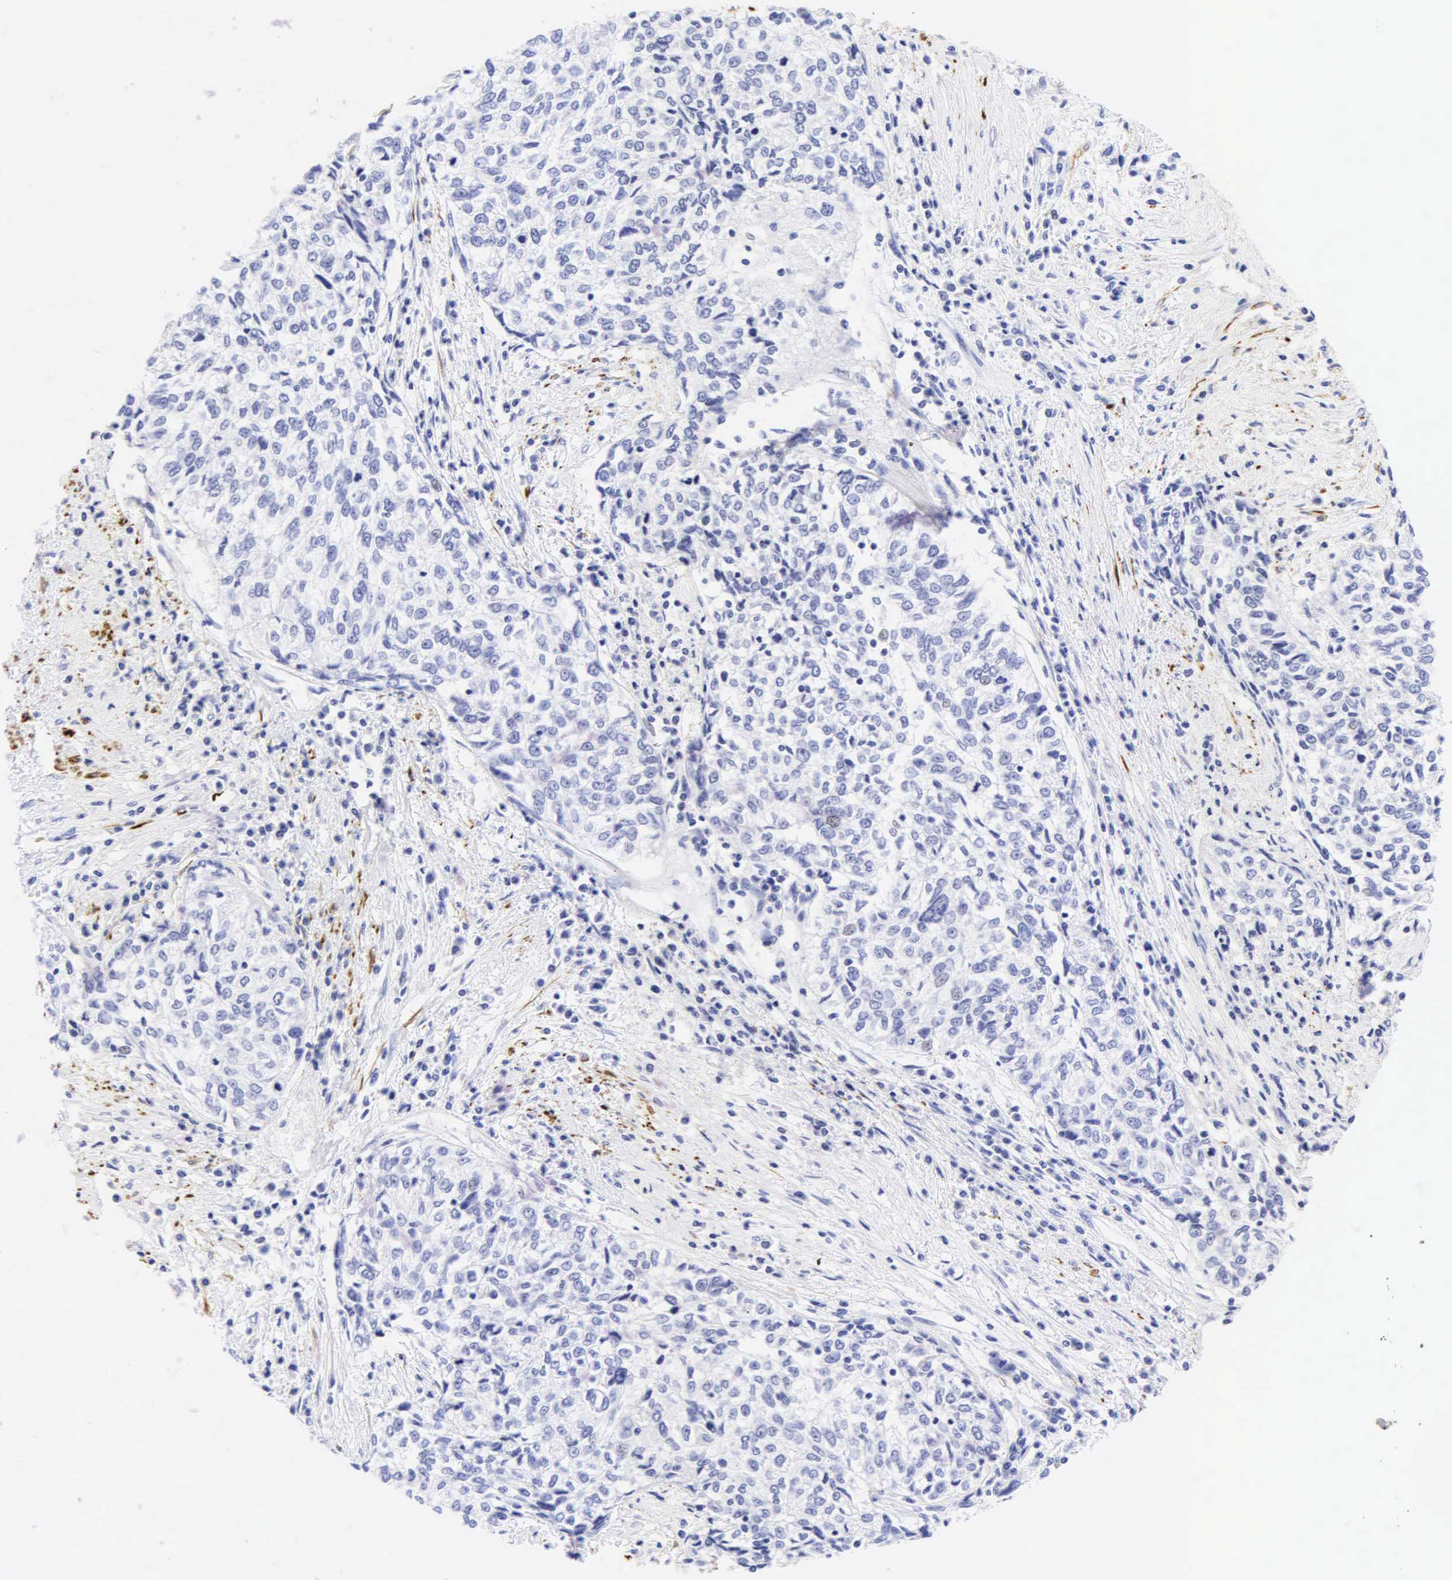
{"staining": {"intensity": "negative", "quantity": "none", "location": "none"}, "tissue": "cervical cancer", "cell_type": "Tumor cells", "image_type": "cancer", "snomed": [{"axis": "morphology", "description": "Squamous cell carcinoma, NOS"}, {"axis": "topography", "description": "Cervix"}], "caption": "An image of cervical squamous cell carcinoma stained for a protein exhibits no brown staining in tumor cells.", "gene": "DES", "patient": {"sex": "female", "age": 57}}